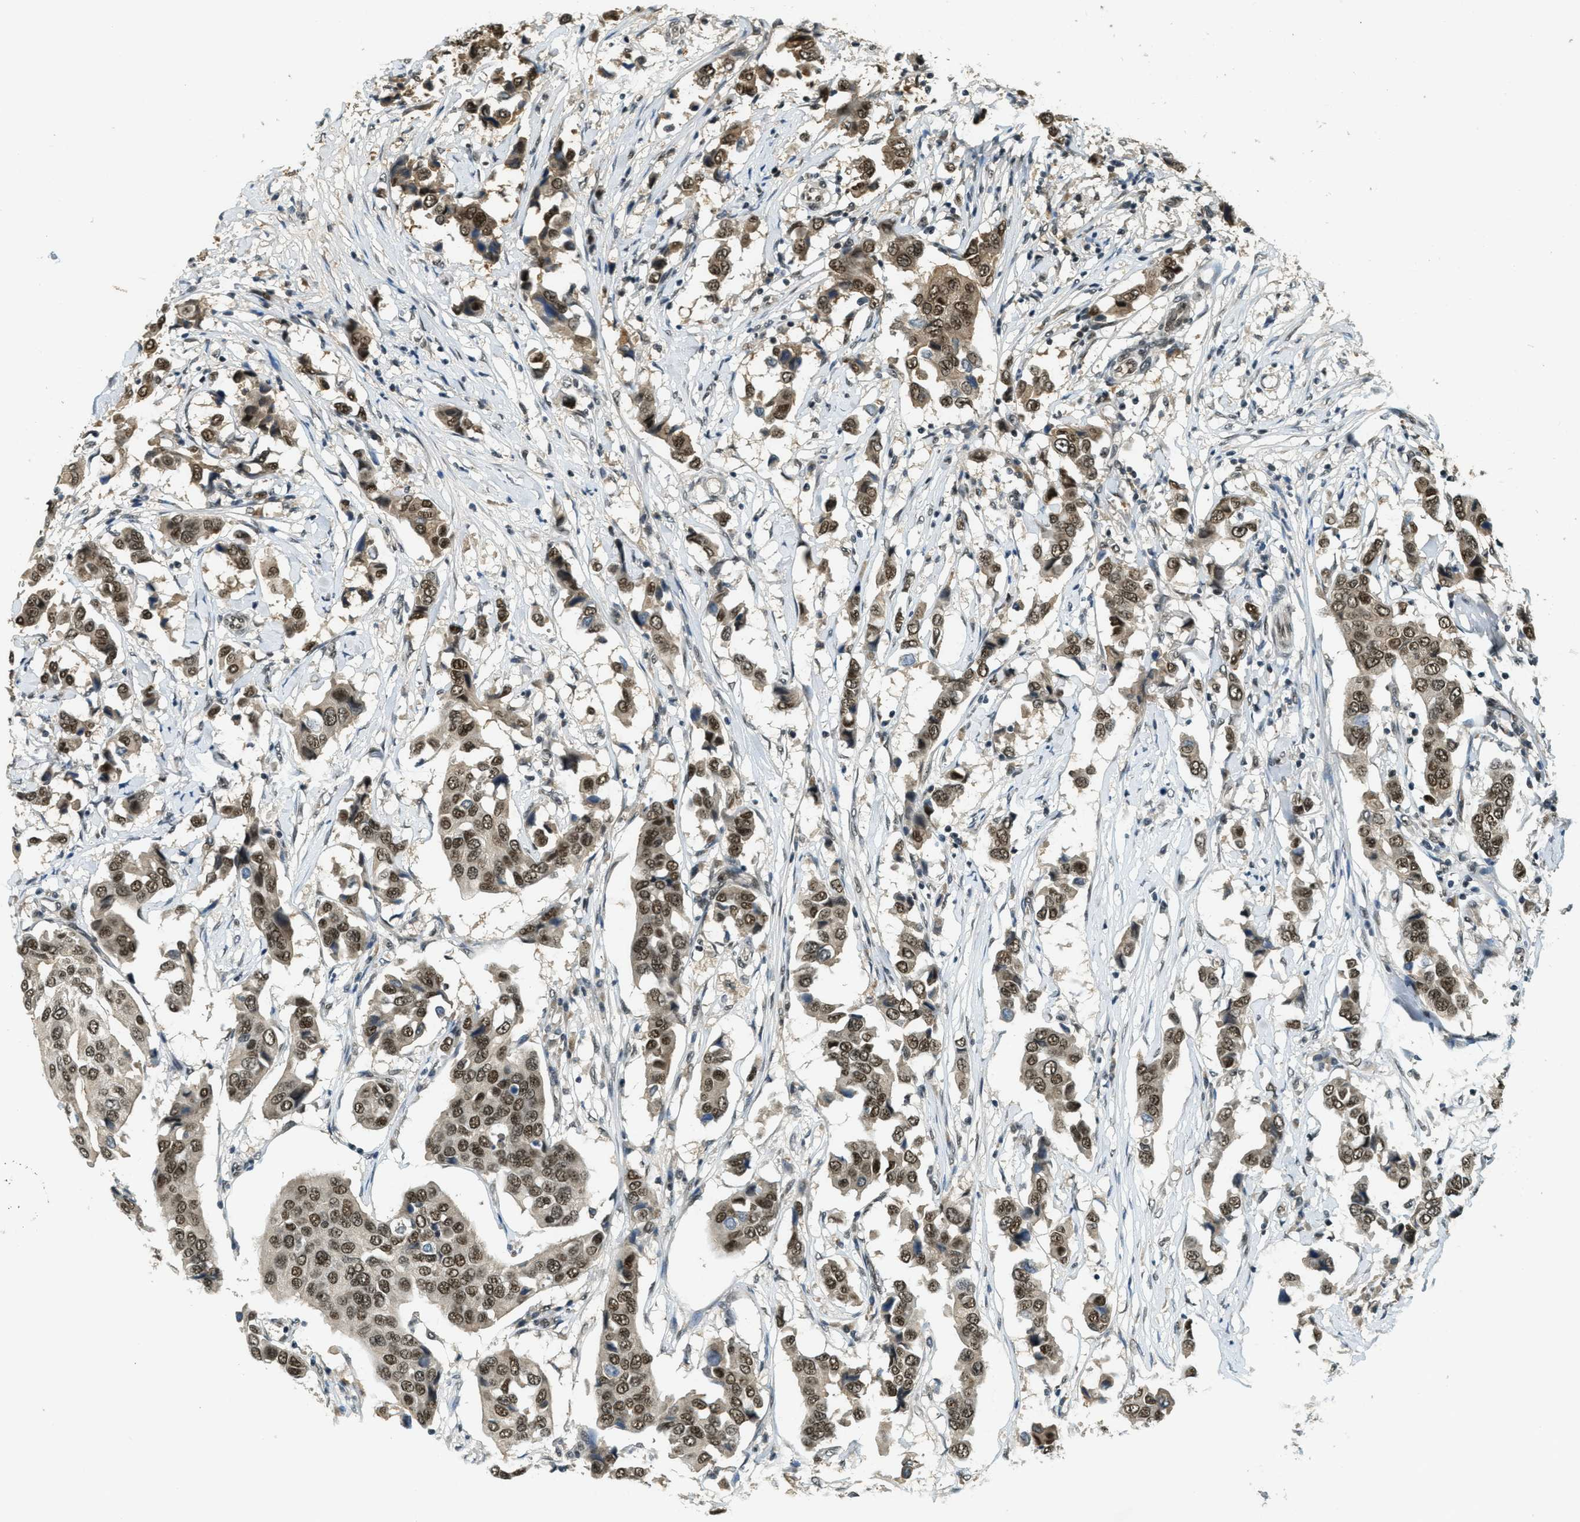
{"staining": {"intensity": "strong", "quantity": ">75%", "location": "cytoplasmic/membranous,nuclear"}, "tissue": "breast cancer", "cell_type": "Tumor cells", "image_type": "cancer", "snomed": [{"axis": "morphology", "description": "Duct carcinoma"}, {"axis": "topography", "description": "Breast"}], "caption": "Protein staining of breast cancer (invasive ductal carcinoma) tissue exhibits strong cytoplasmic/membranous and nuclear positivity in approximately >75% of tumor cells.", "gene": "ZNF148", "patient": {"sex": "female", "age": 80}}